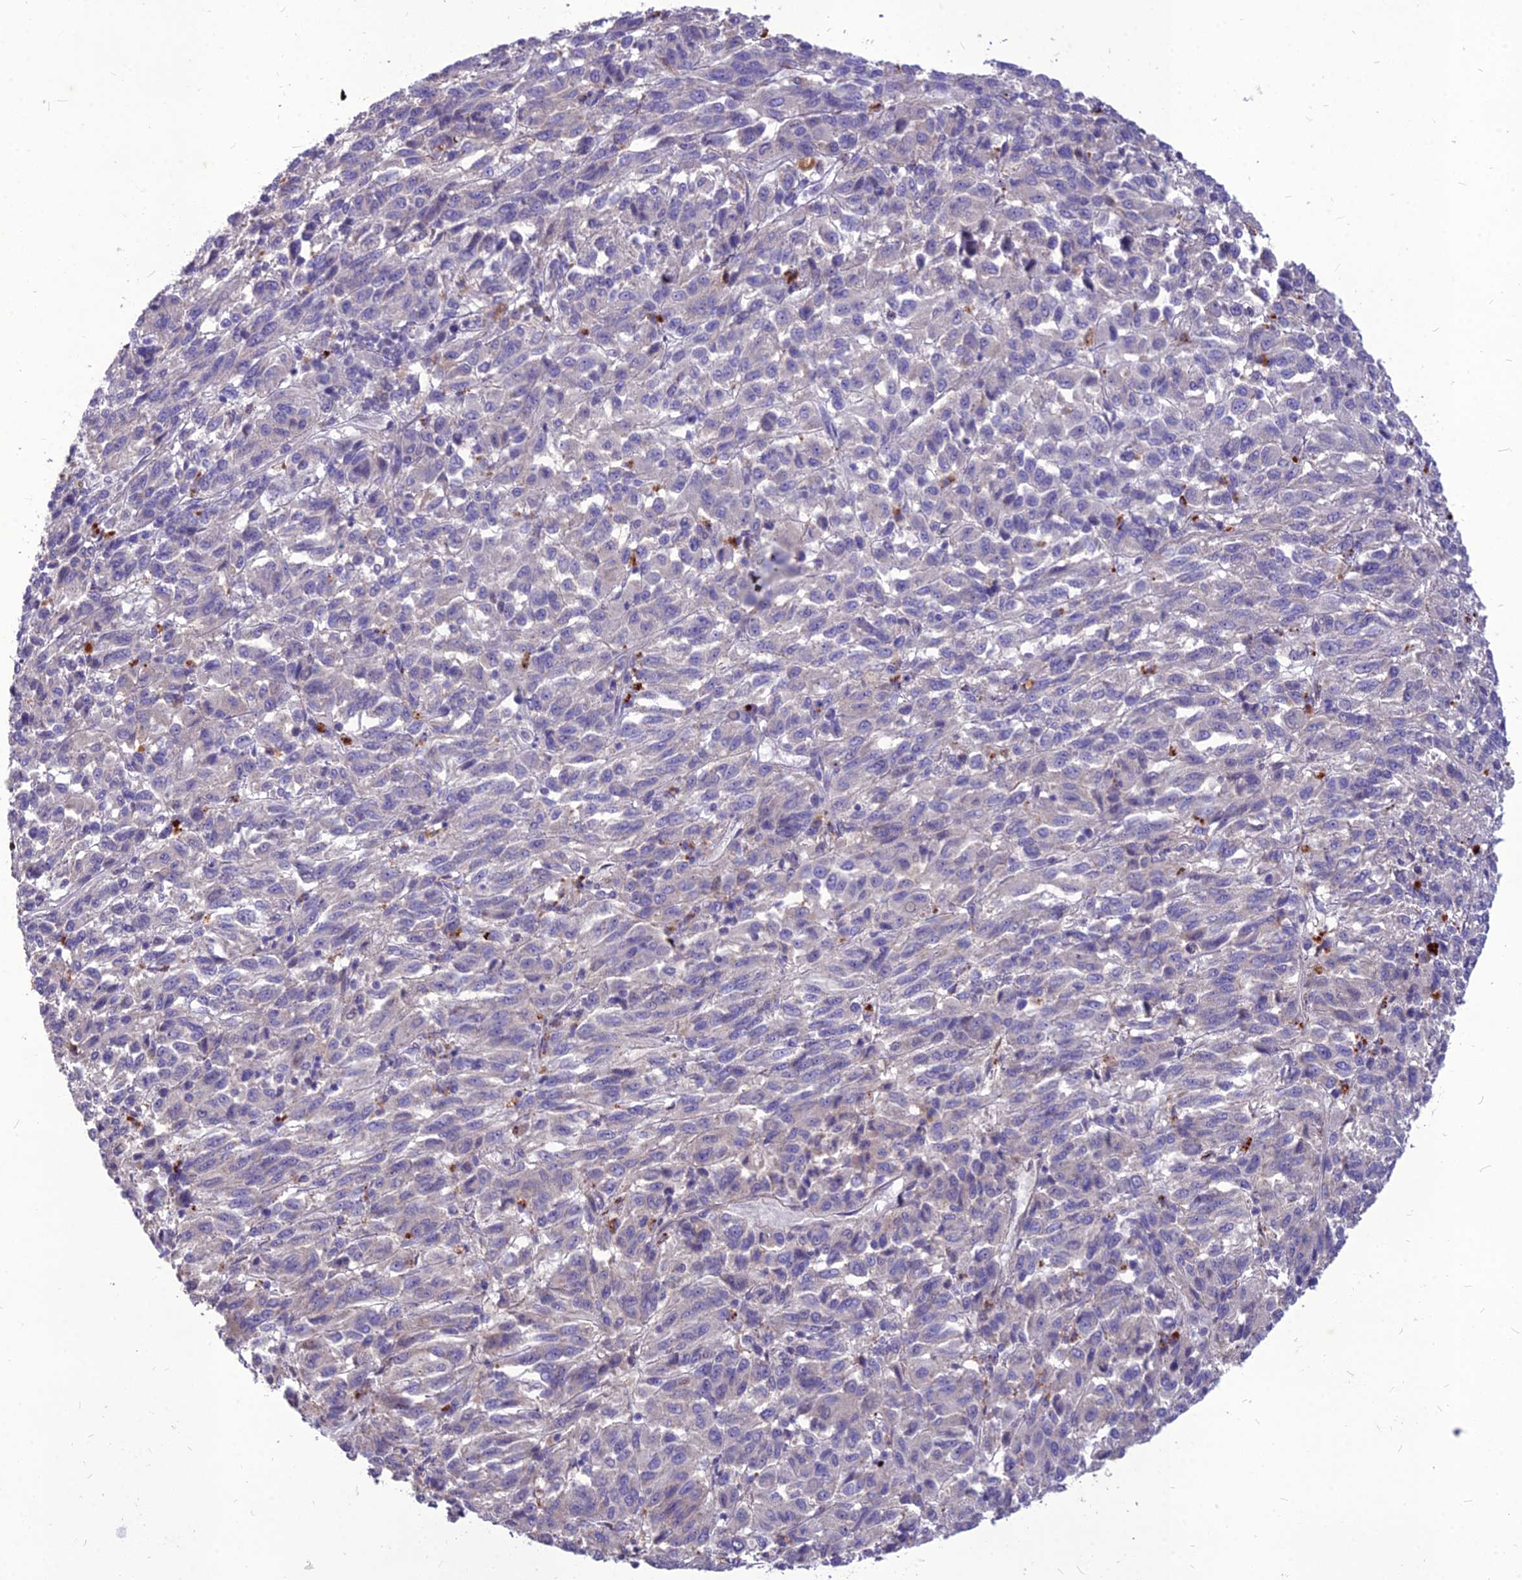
{"staining": {"intensity": "negative", "quantity": "none", "location": "none"}, "tissue": "melanoma", "cell_type": "Tumor cells", "image_type": "cancer", "snomed": [{"axis": "morphology", "description": "Malignant melanoma, Metastatic site"}, {"axis": "topography", "description": "Lung"}], "caption": "Immunohistochemistry (IHC) of melanoma displays no expression in tumor cells.", "gene": "PCED1B", "patient": {"sex": "male", "age": 64}}